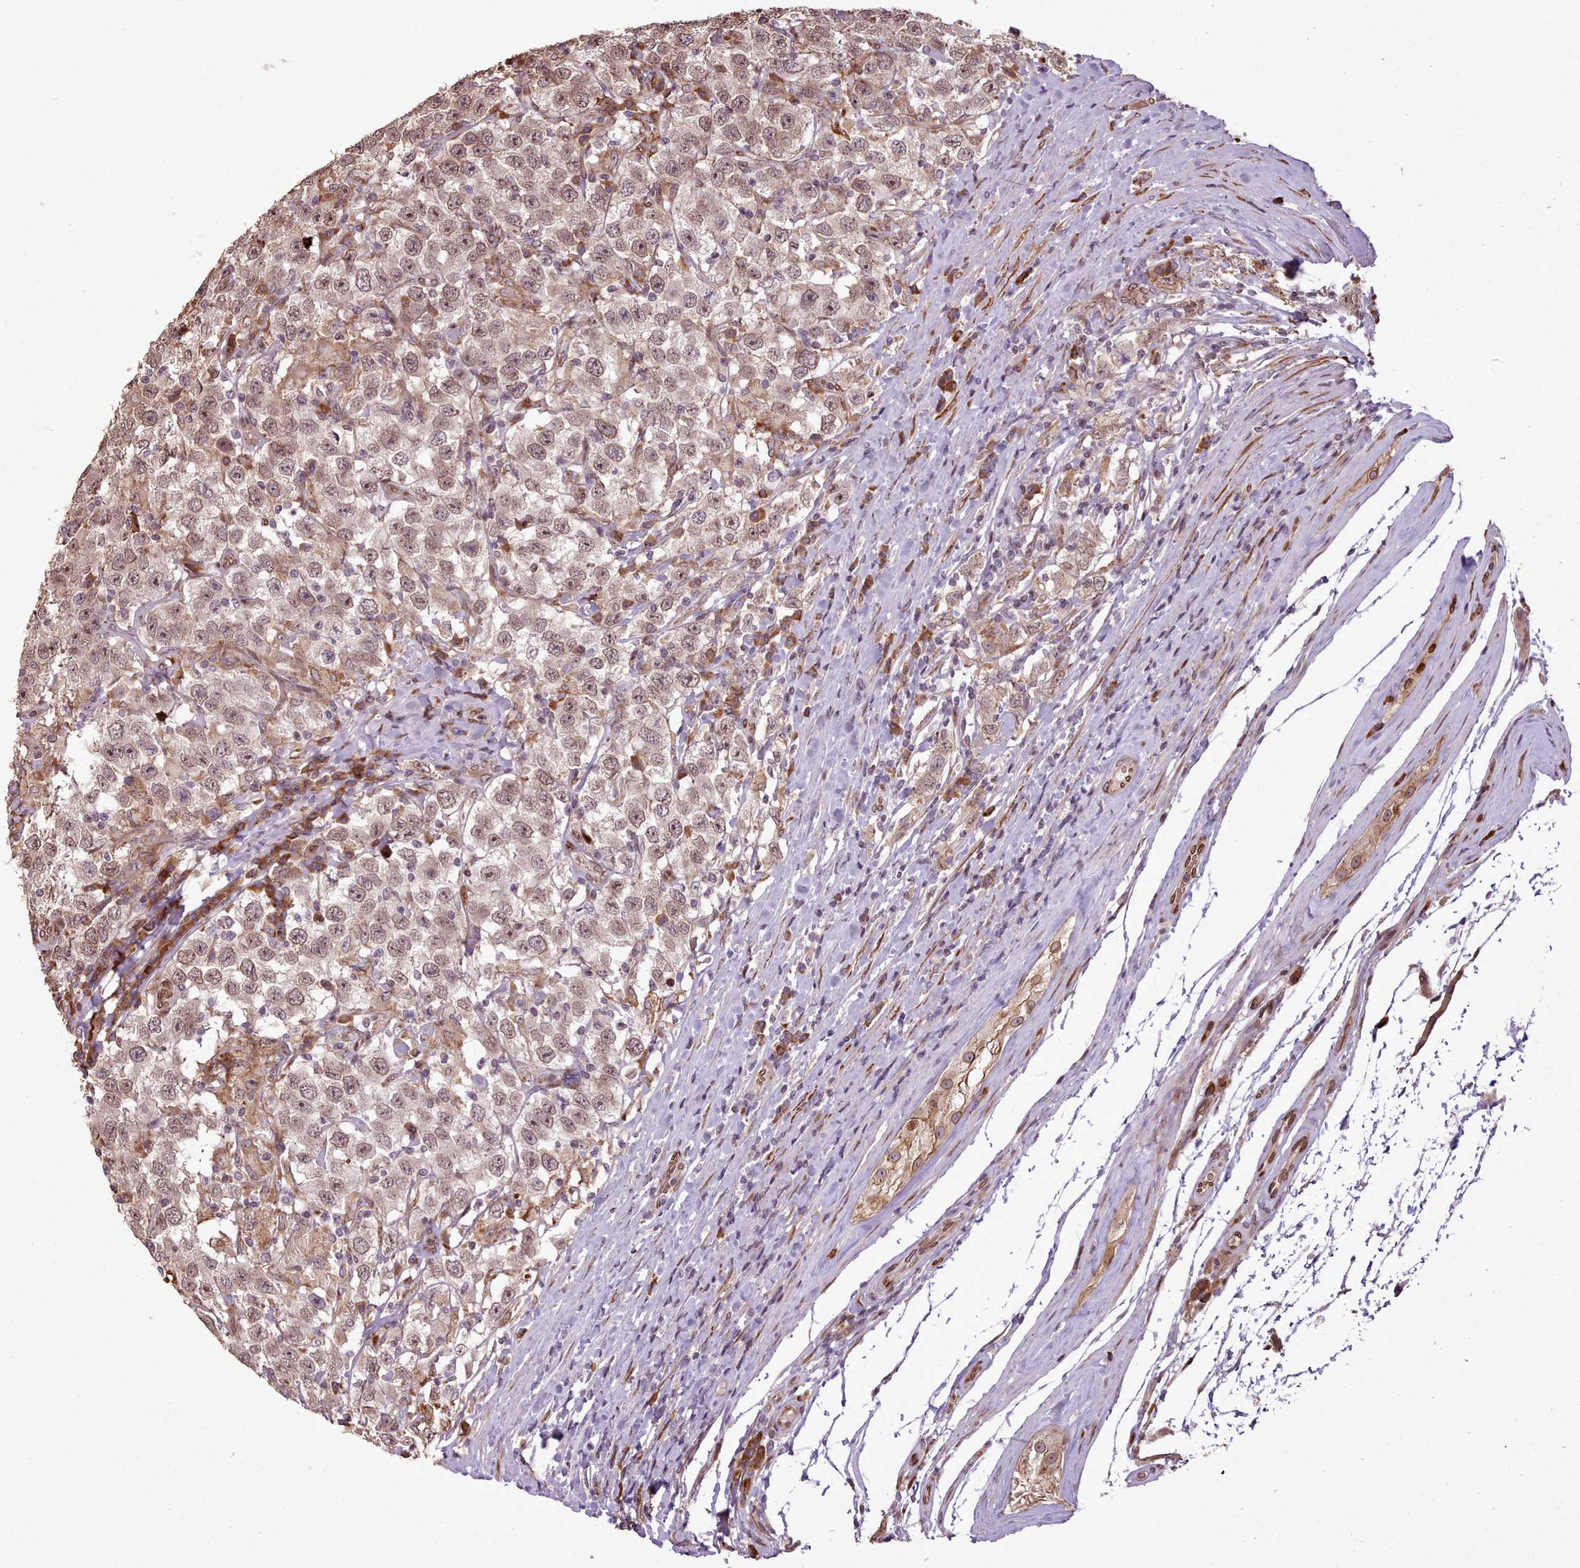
{"staining": {"intensity": "weak", "quantity": ">75%", "location": "cytoplasmic/membranous,nuclear"}, "tissue": "testis cancer", "cell_type": "Tumor cells", "image_type": "cancer", "snomed": [{"axis": "morphology", "description": "Seminoma, NOS"}, {"axis": "topography", "description": "Testis"}], "caption": "Immunohistochemical staining of testis cancer (seminoma) reveals low levels of weak cytoplasmic/membranous and nuclear positivity in about >75% of tumor cells. (DAB IHC, brown staining for protein, blue staining for nuclei).", "gene": "CABP1", "patient": {"sex": "male", "age": 41}}